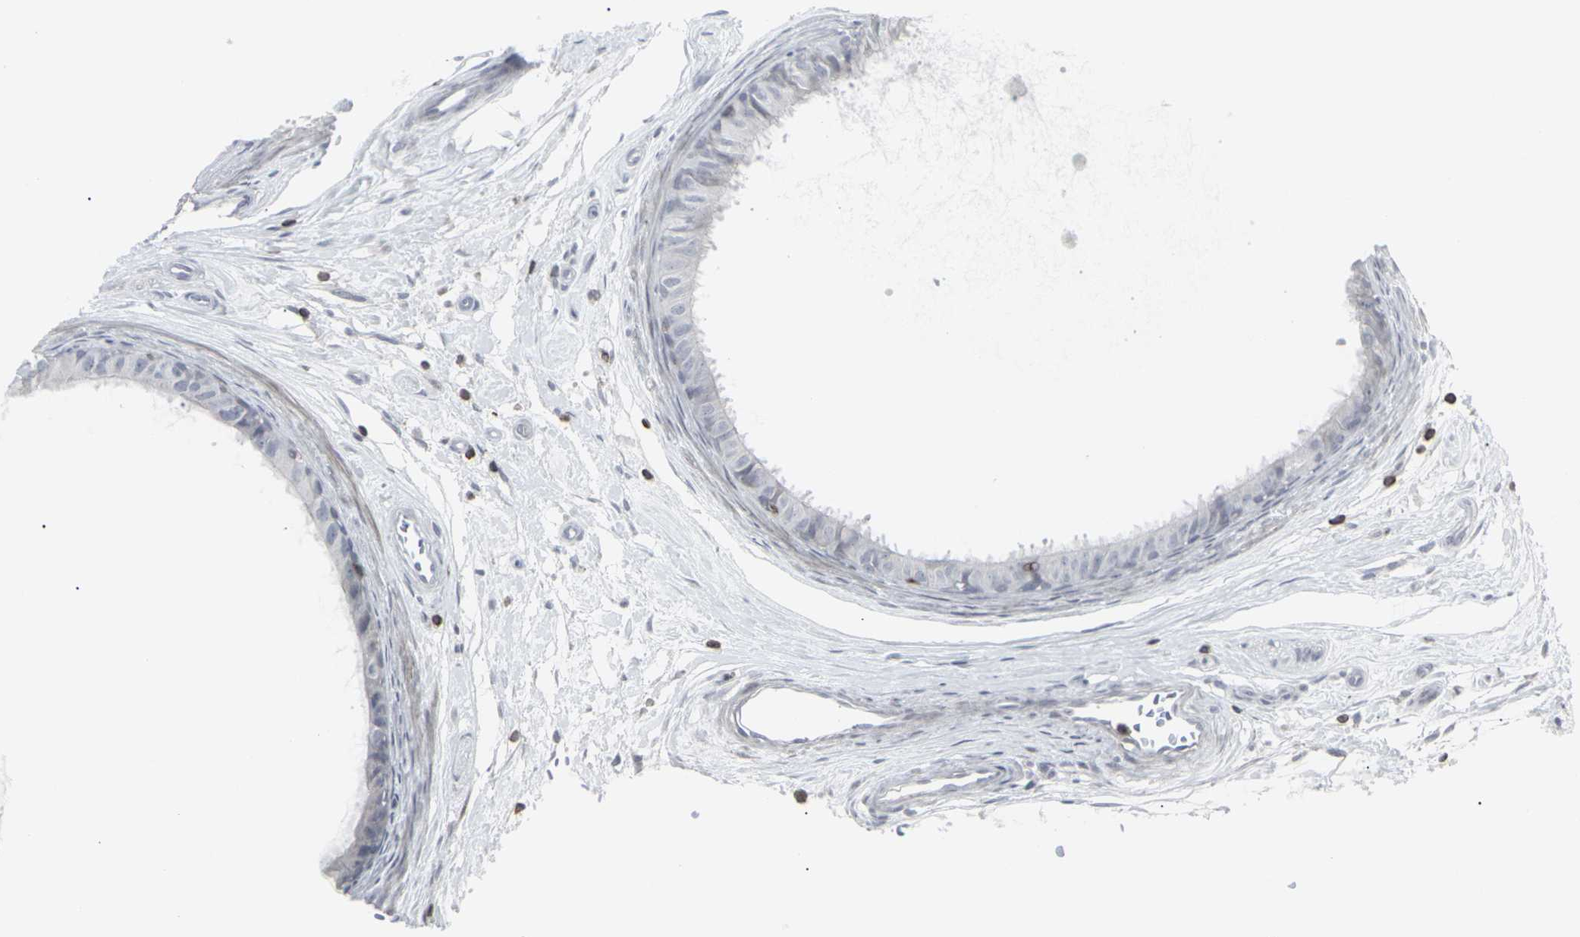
{"staining": {"intensity": "moderate", "quantity": "<25%", "location": "cytoplasmic/membranous"}, "tissue": "epididymis", "cell_type": "Glandular cells", "image_type": "normal", "snomed": [{"axis": "morphology", "description": "Normal tissue, NOS"}, {"axis": "morphology", "description": "Inflammation, NOS"}, {"axis": "topography", "description": "Epididymis"}], "caption": "Epididymis stained with immunohistochemistry reveals moderate cytoplasmic/membranous positivity in about <25% of glandular cells.", "gene": "APOBEC2", "patient": {"sex": "male", "age": 85}}